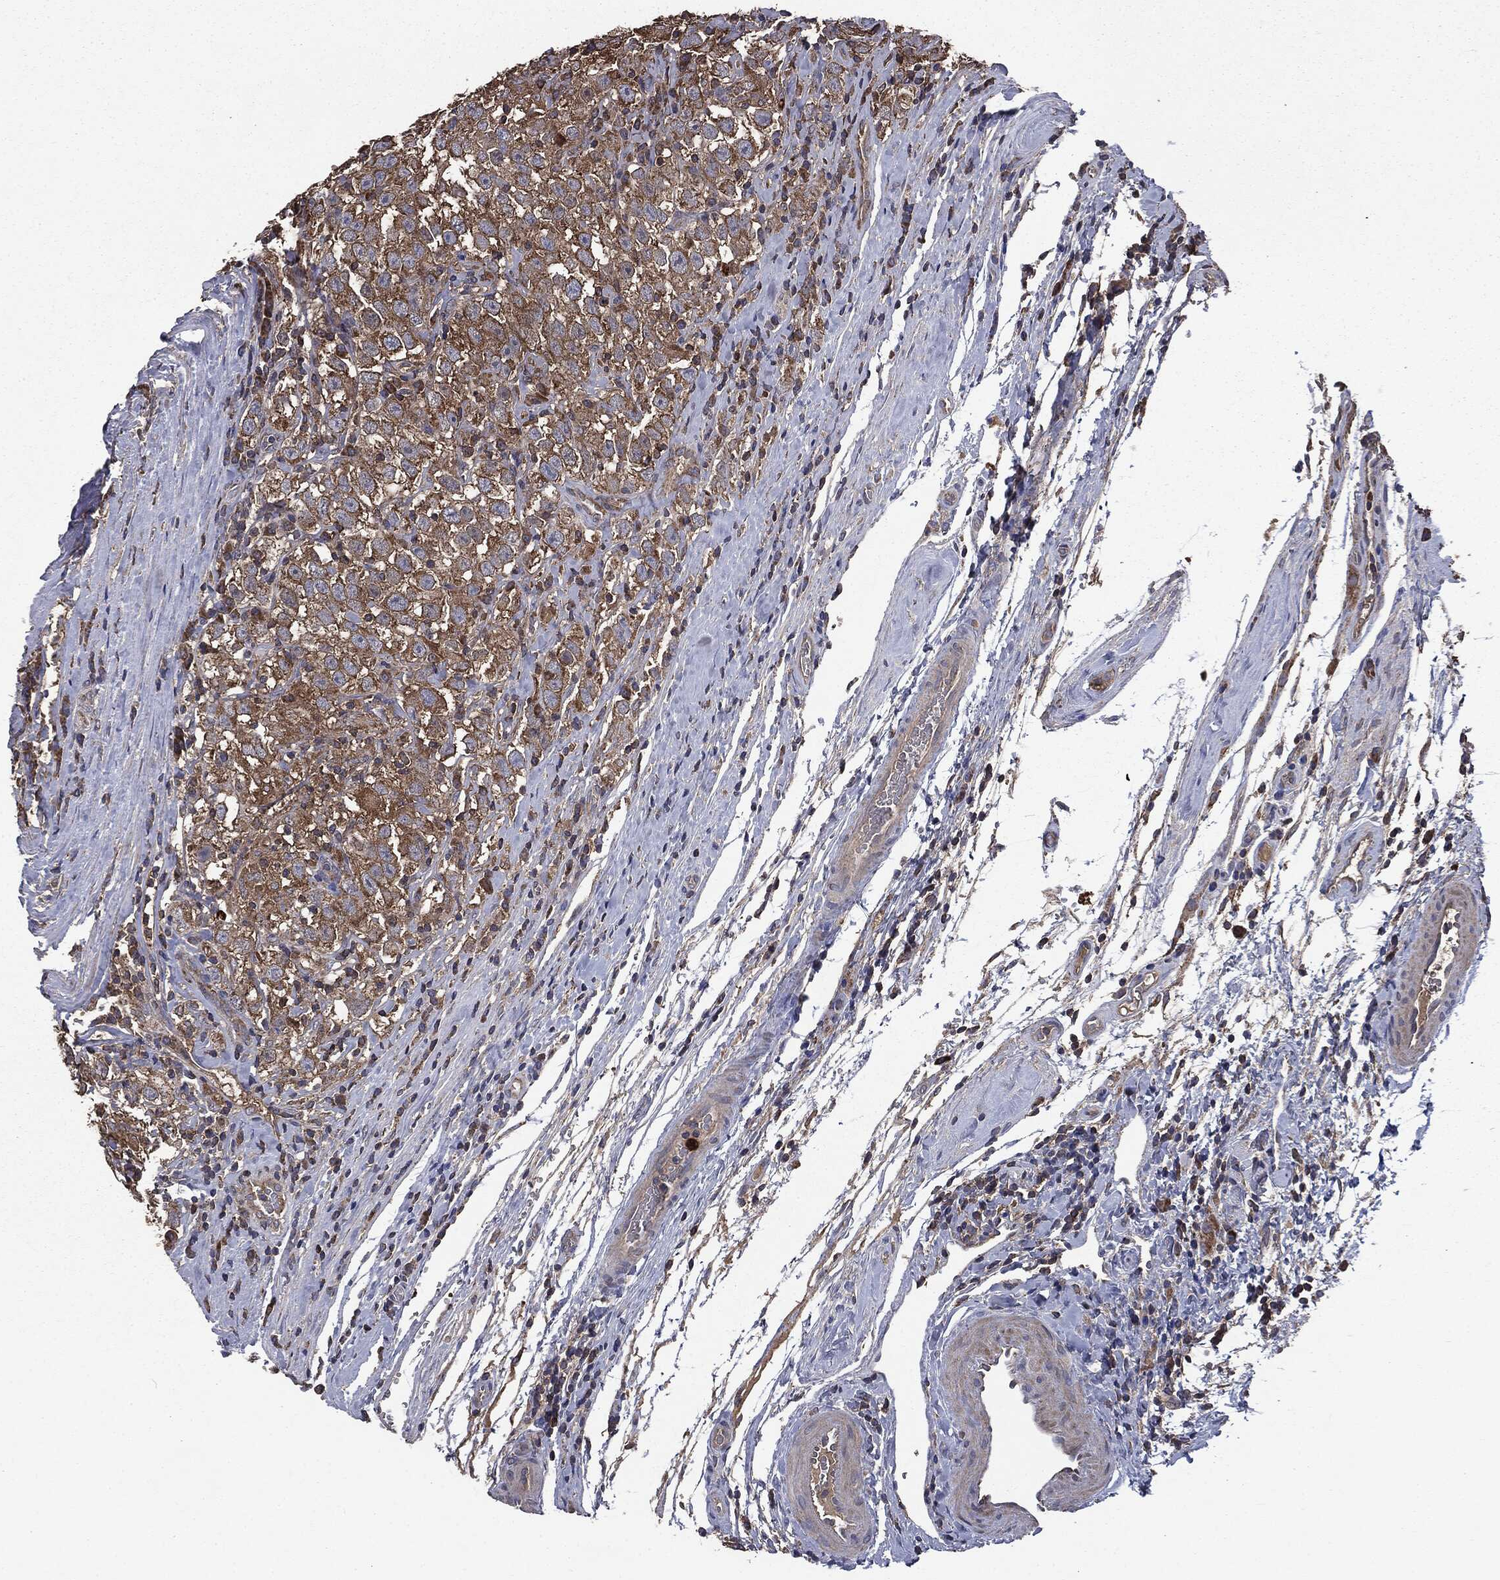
{"staining": {"intensity": "moderate", "quantity": ">75%", "location": "cytoplasmic/membranous"}, "tissue": "testis cancer", "cell_type": "Tumor cells", "image_type": "cancer", "snomed": [{"axis": "morphology", "description": "Seminoma, NOS"}, {"axis": "topography", "description": "Testis"}], "caption": "Human testis cancer (seminoma) stained with a protein marker shows moderate staining in tumor cells.", "gene": "MAPK6", "patient": {"sex": "male", "age": 41}}